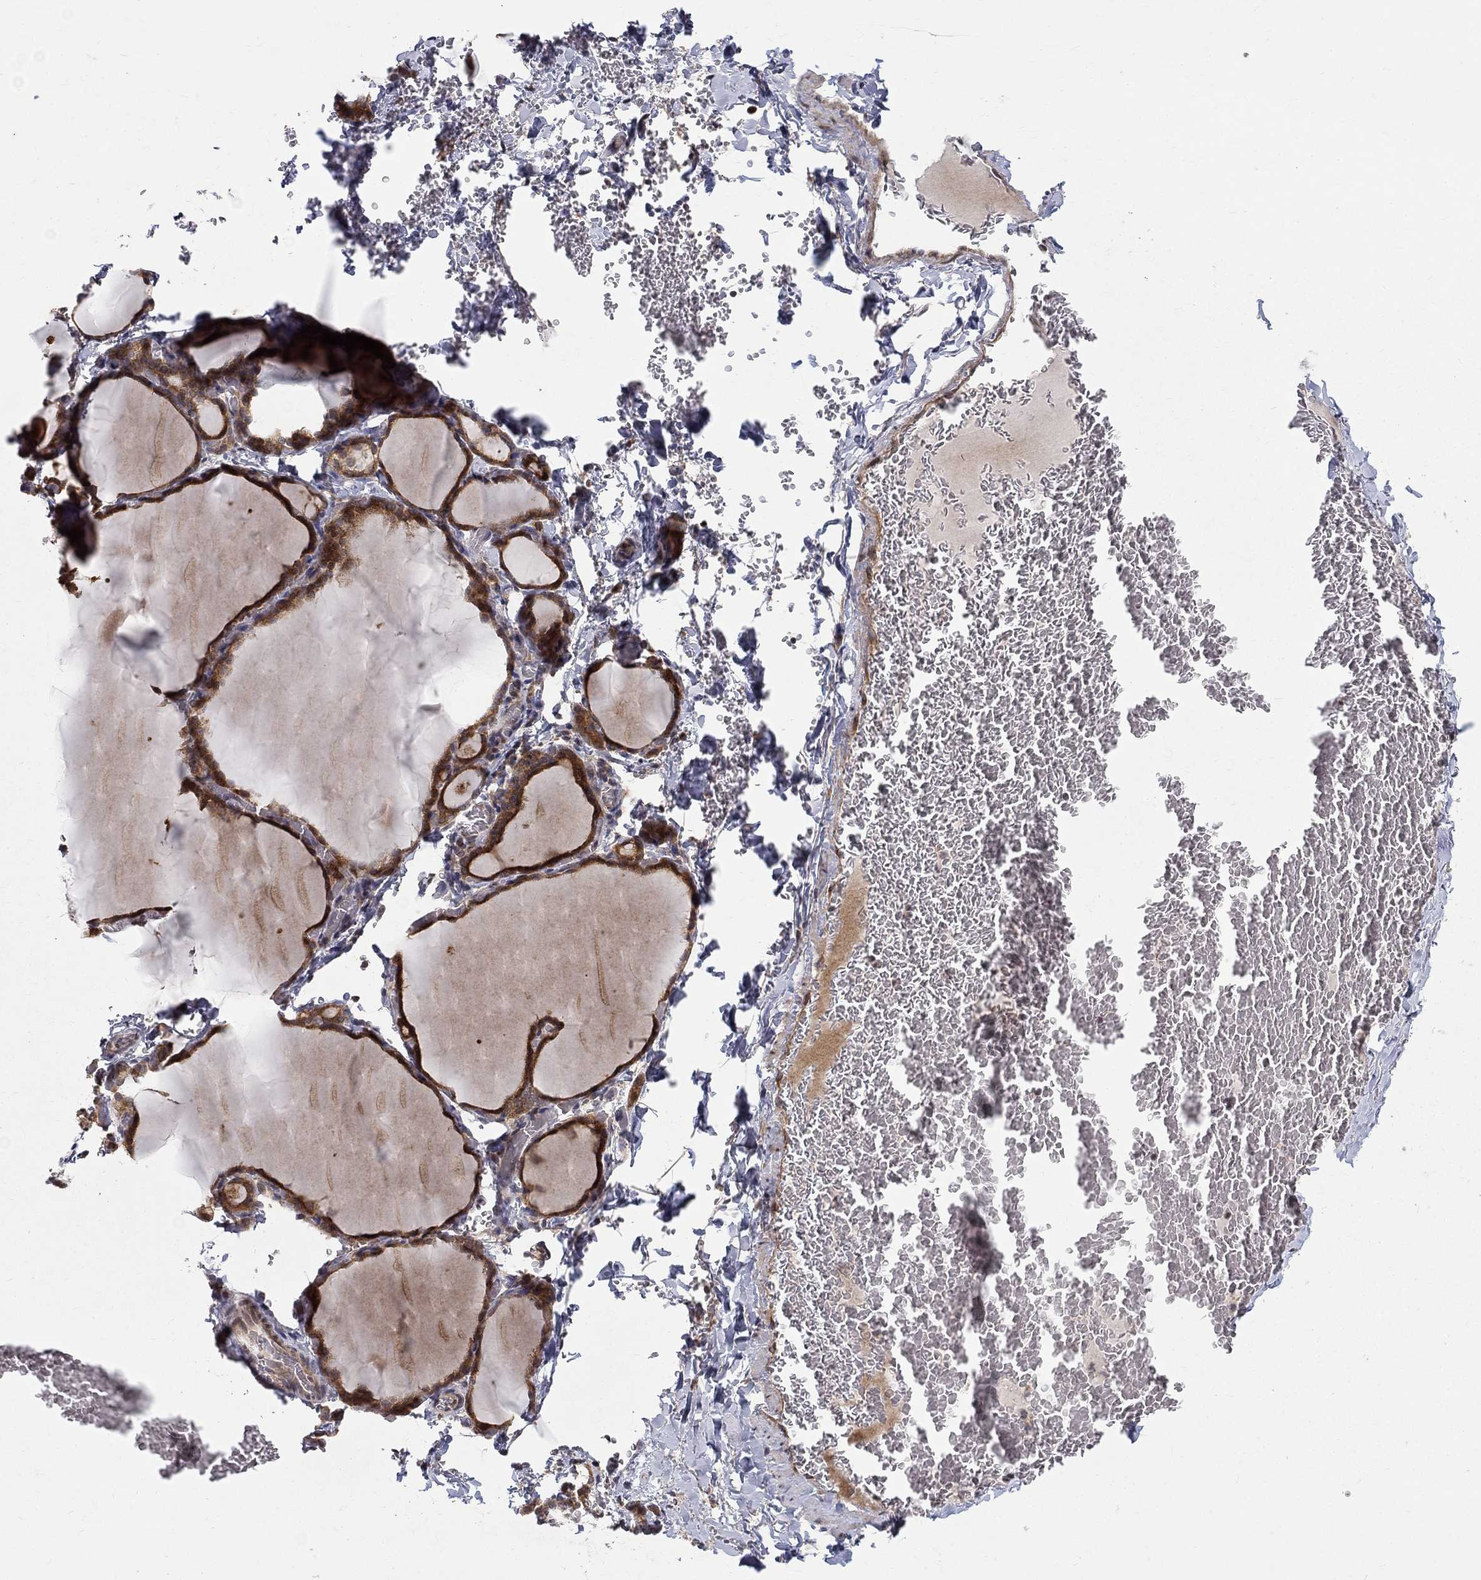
{"staining": {"intensity": "strong", "quantity": ">75%", "location": "cytoplasmic/membranous"}, "tissue": "thyroid gland", "cell_type": "Glandular cells", "image_type": "normal", "snomed": [{"axis": "morphology", "description": "Normal tissue, NOS"}, {"axis": "morphology", "description": "Hyperplasia, NOS"}, {"axis": "topography", "description": "Thyroid gland"}], "caption": "Protein expression analysis of unremarkable thyroid gland reveals strong cytoplasmic/membranous staining in approximately >75% of glandular cells.", "gene": "WDR19", "patient": {"sex": "female", "age": 27}}